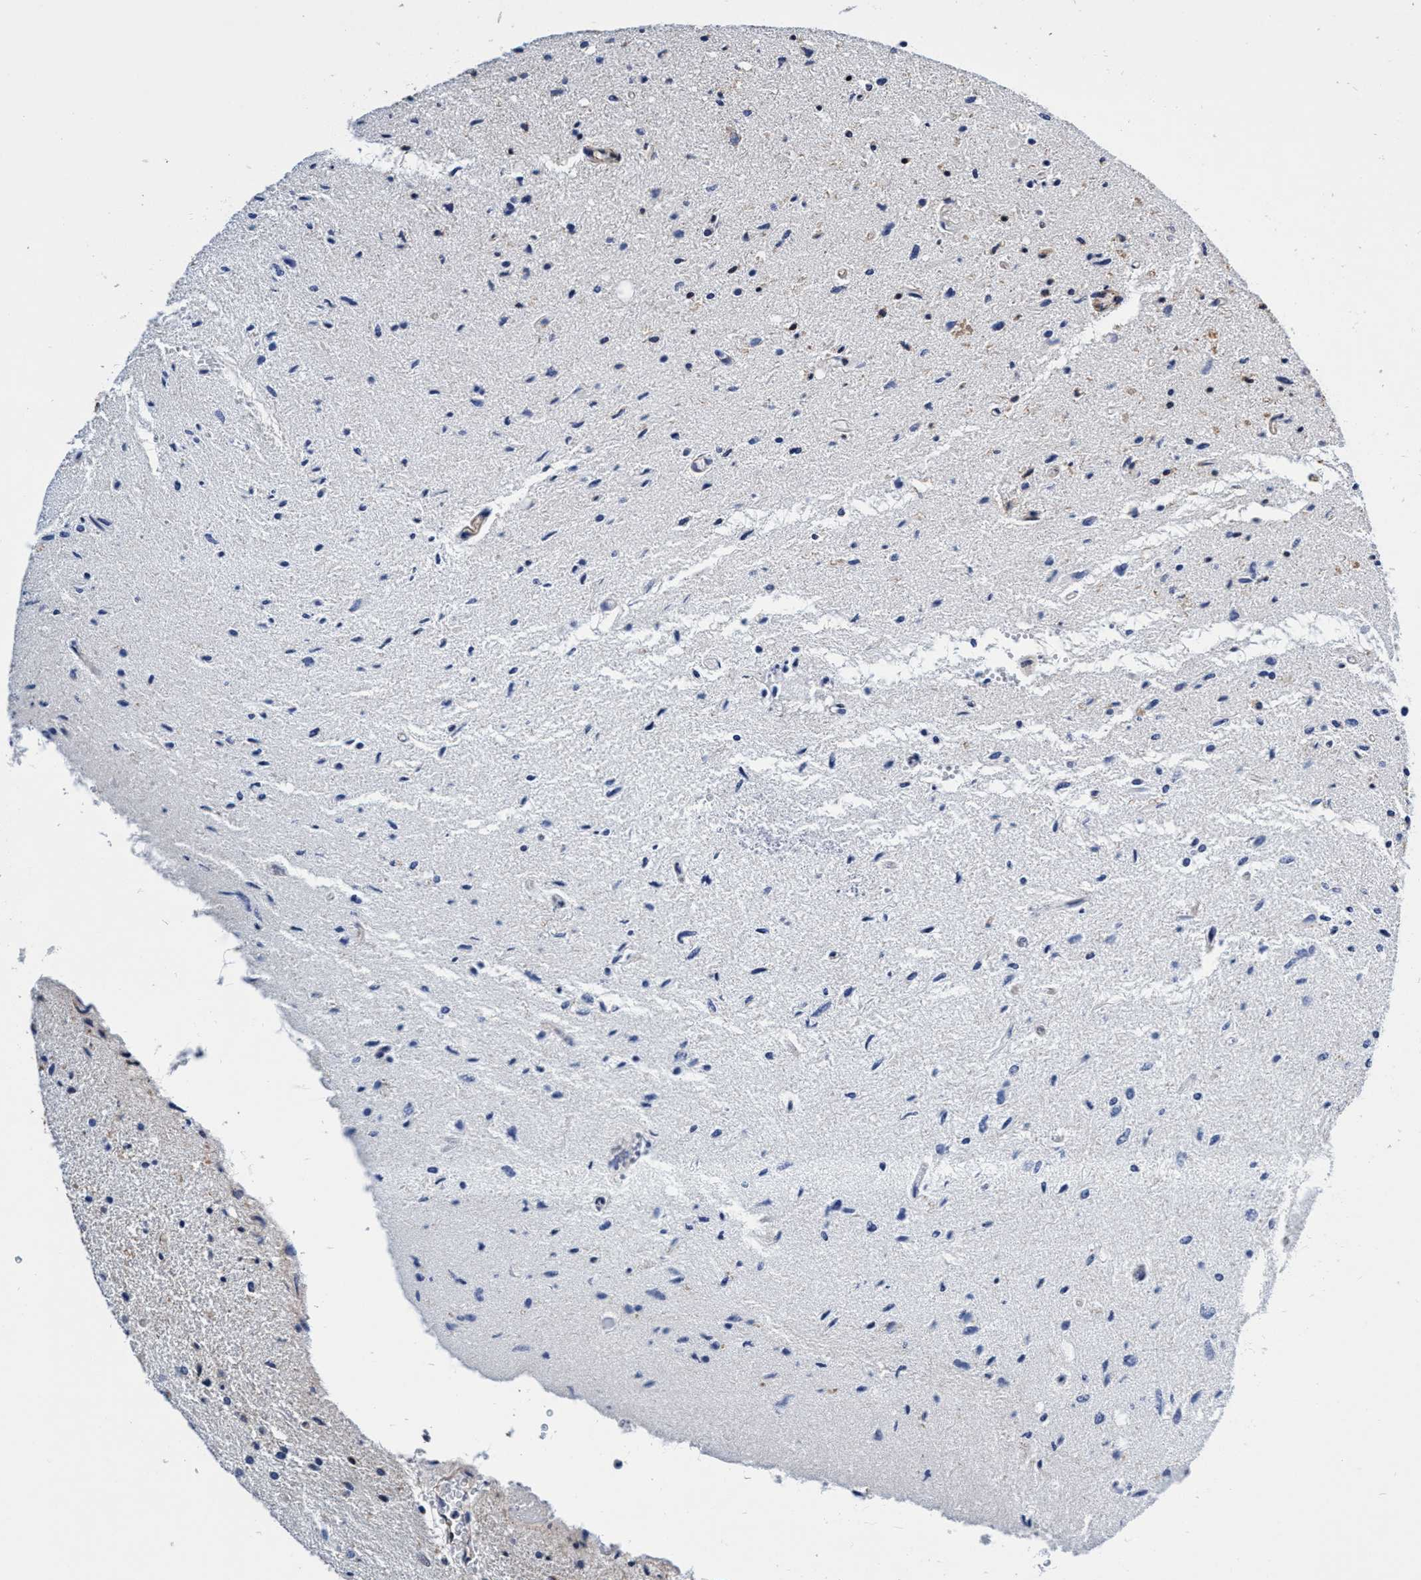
{"staining": {"intensity": "negative", "quantity": "none", "location": "none"}, "tissue": "glioma", "cell_type": "Tumor cells", "image_type": "cancer", "snomed": [{"axis": "morphology", "description": "Glioma, malignant, Low grade"}, {"axis": "topography", "description": "Brain"}], "caption": "High magnification brightfield microscopy of malignant glioma (low-grade) stained with DAB (brown) and counterstained with hematoxylin (blue): tumor cells show no significant positivity. The staining was performed using DAB (3,3'-diaminobenzidine) to visualize the protein expression in brown, while the nuclei were stained in blue with hematoxylin (Magnification: 20x).", "gene": "UBALD2", "patient": {"sex": "male", "age": 77}}